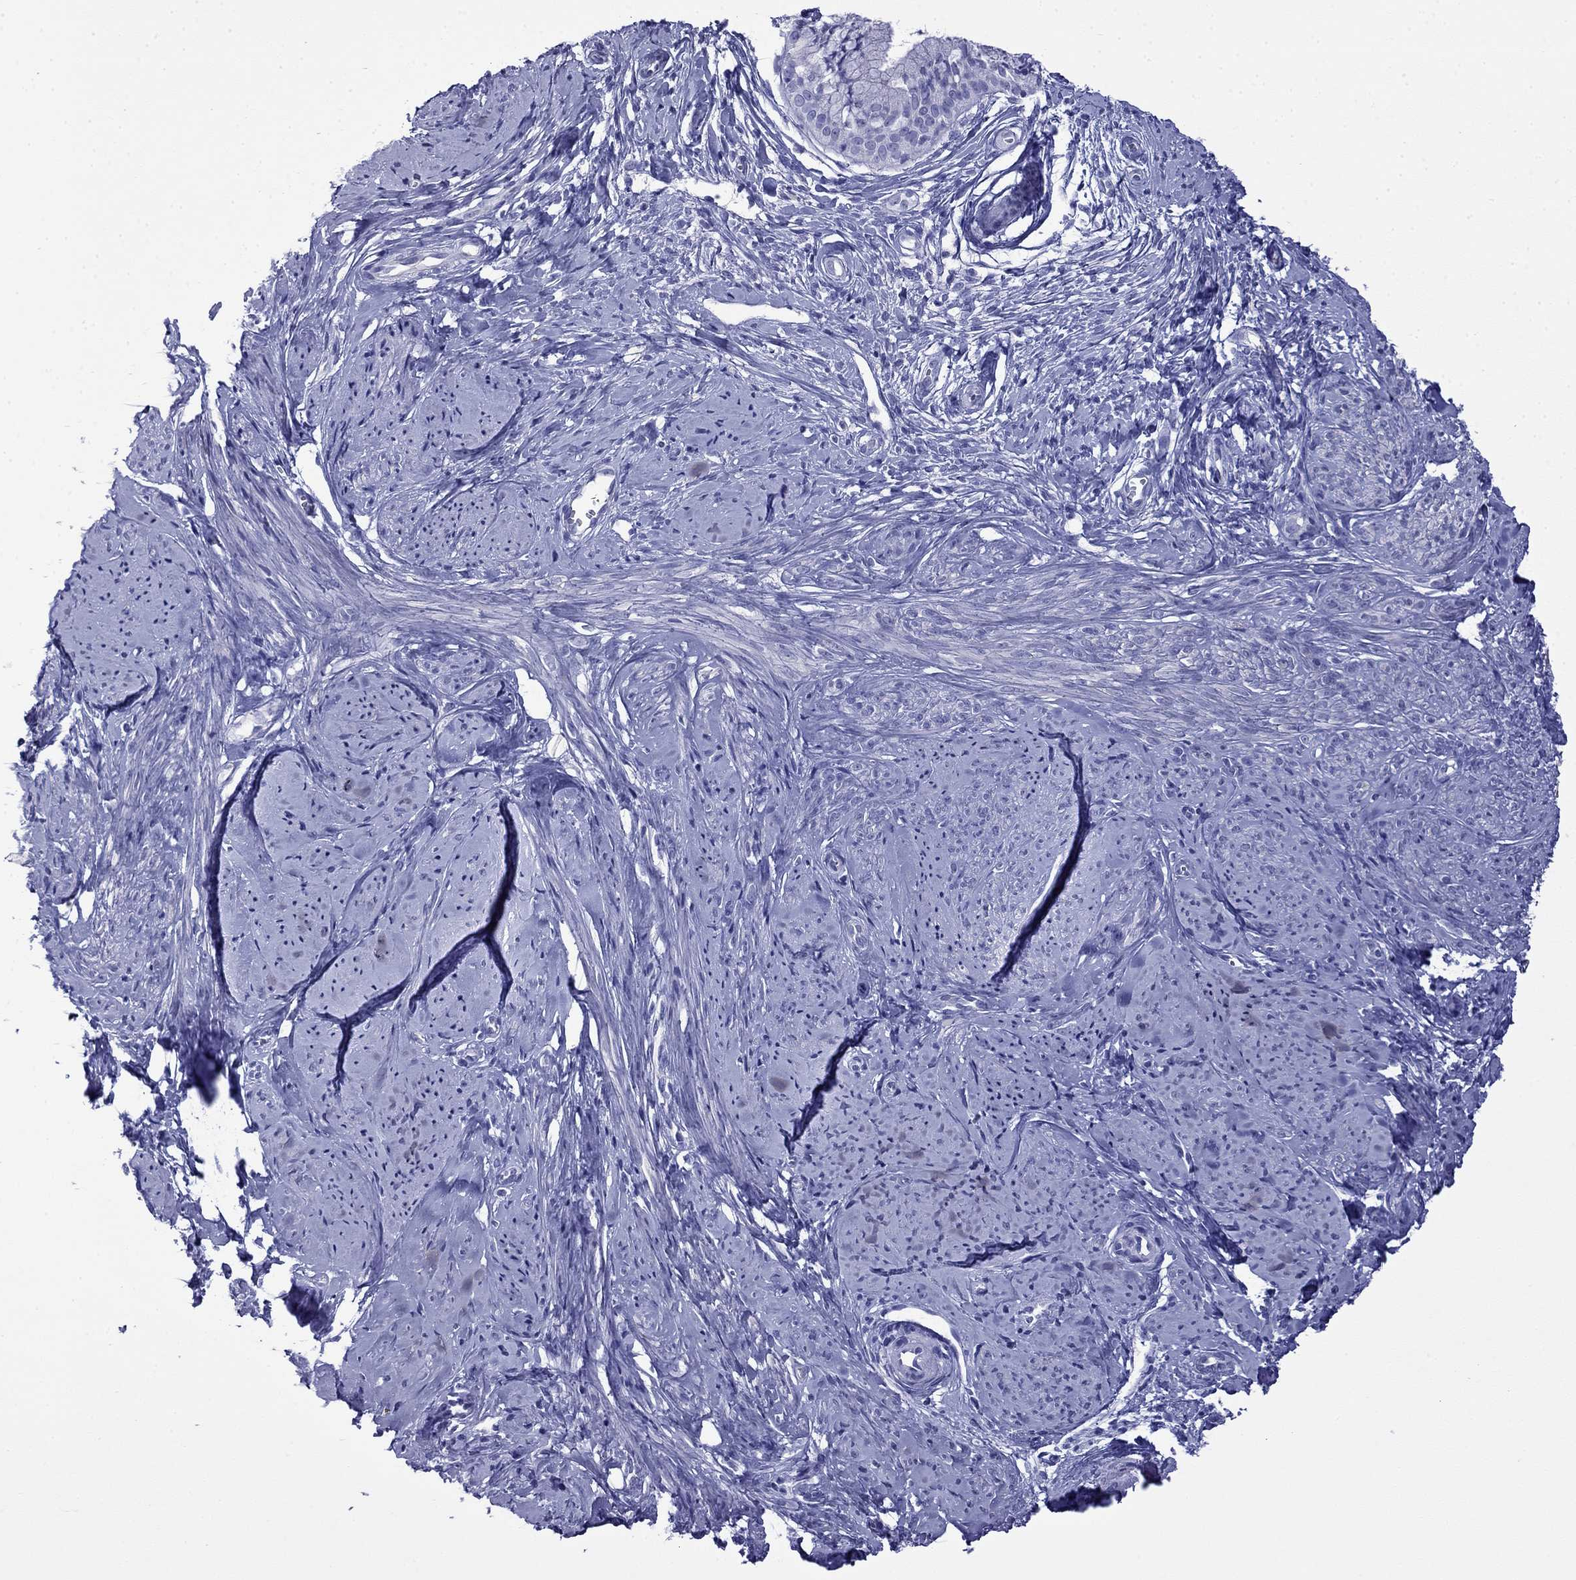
{"staining": {"intensity": "negative", "quantity": "none", "location": "none"}, "tissue": "smooth muscle", "cell_type": "Smooth muscle cells", "image_type": "normal", "snomed": [{"axis": "morphology", "description": "Normal tissue, NOS"}, {"axis": "topography", "description": "Smooth muscle"}], "caption": "Human smooth muscle stained for a protein using IHC exhibits no staining in smooth muscle cells.", "gene": "MYO15A", "patient": {"sex": "female", "age": 48}}